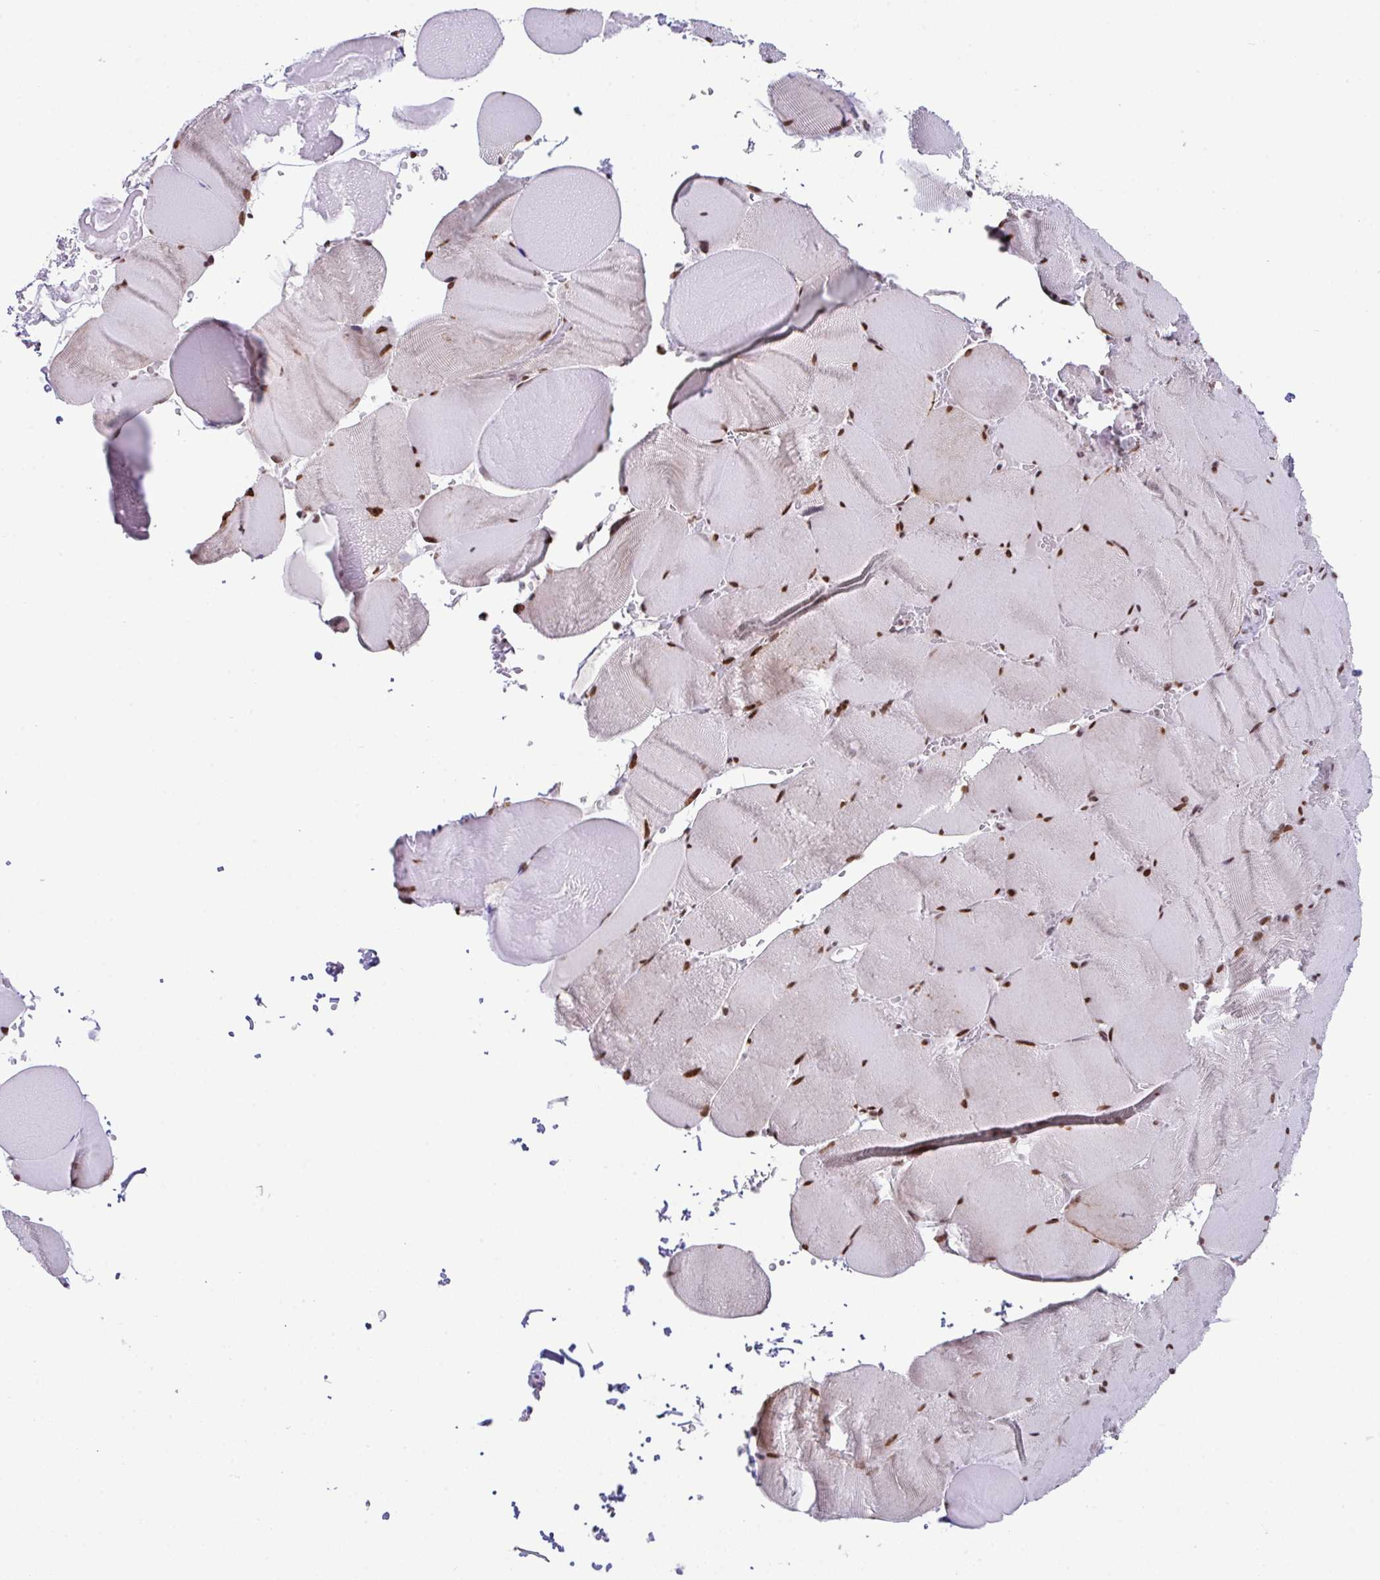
{"staining": {"intensity": "strong", "quantity": "25%-75%", "location": "nuclear"}, "tissue": "skeletal muscle", "cell_type": "Myocytes", "image_type": "normal", "snomed": [{"axis": "morphology", "description": "Normal tissue, NOS"}, {"axis": "topography", "description": "Skeletal muscle"}, {"axis": "topography", "description": "Head-Neck"}], "caption": "Immunohistochemical staining of normal skeletal muscle demonstrates 25%-75% levels of strong nuclear protein positivity in approximately 25%-75% of myocytes.", "gene": "CLP1", "patient": {"sex": "male", "age": 66}}